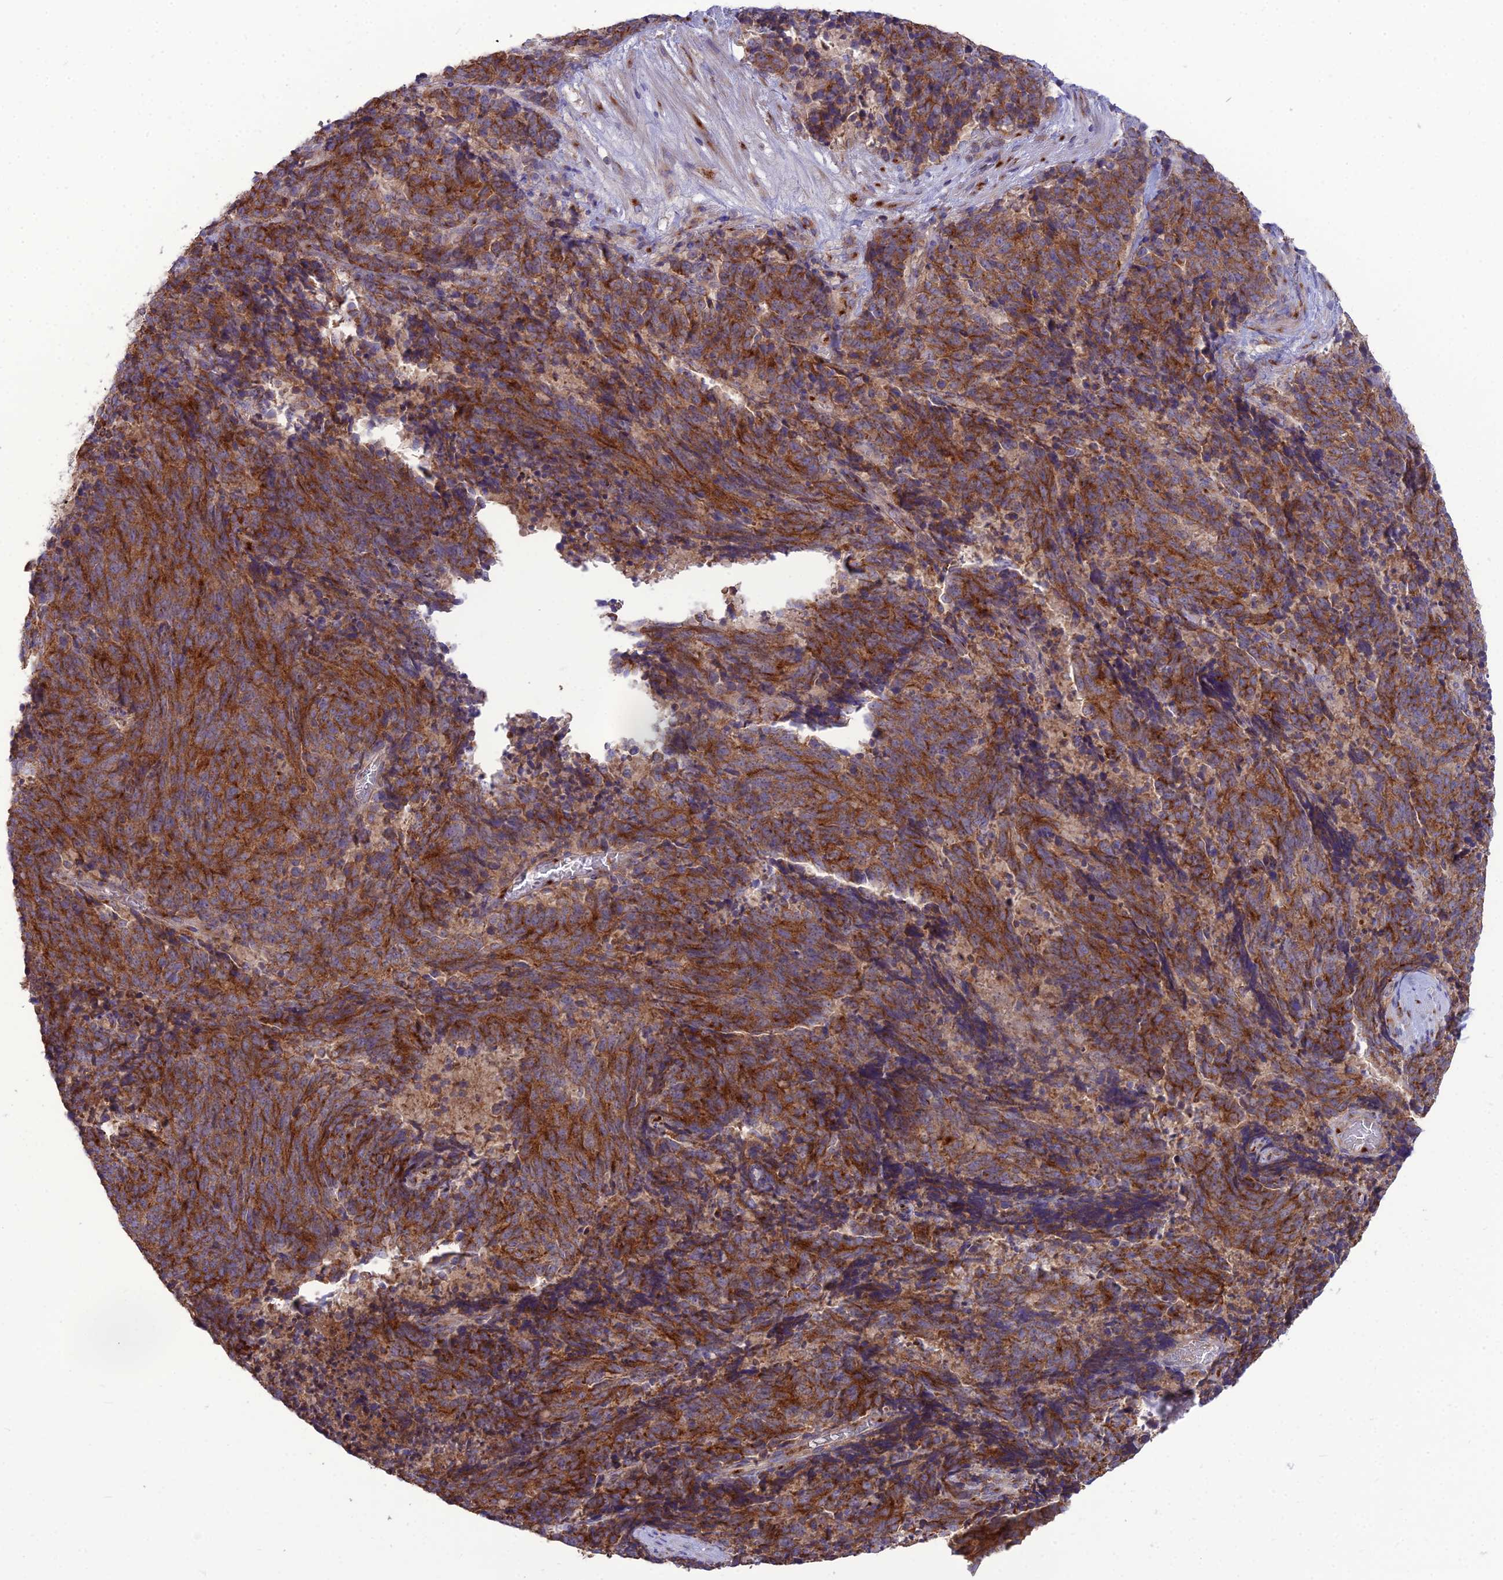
{"staining": {"intensity": "strong", "quantity": ">75%", "location": "cytoplasmic/membranous"}, "tissue": "cervical cancer", "cell_type": "Tumor cells", "image_type": "cancer", "snomed": [{"axis": "morphology", "description": "Squamous cell carcinoma, NOS"}, {"axis": "topography", "description": "Cervix"}], "caption": "Tumor cells exhibit high levels of strong cytoplasmic/membranous positivity in about >75% of cells in human squamous cell carcinoma (cervical).", "gene": "SPRYD7", "patient": {"sex": "female", "age": 29}}